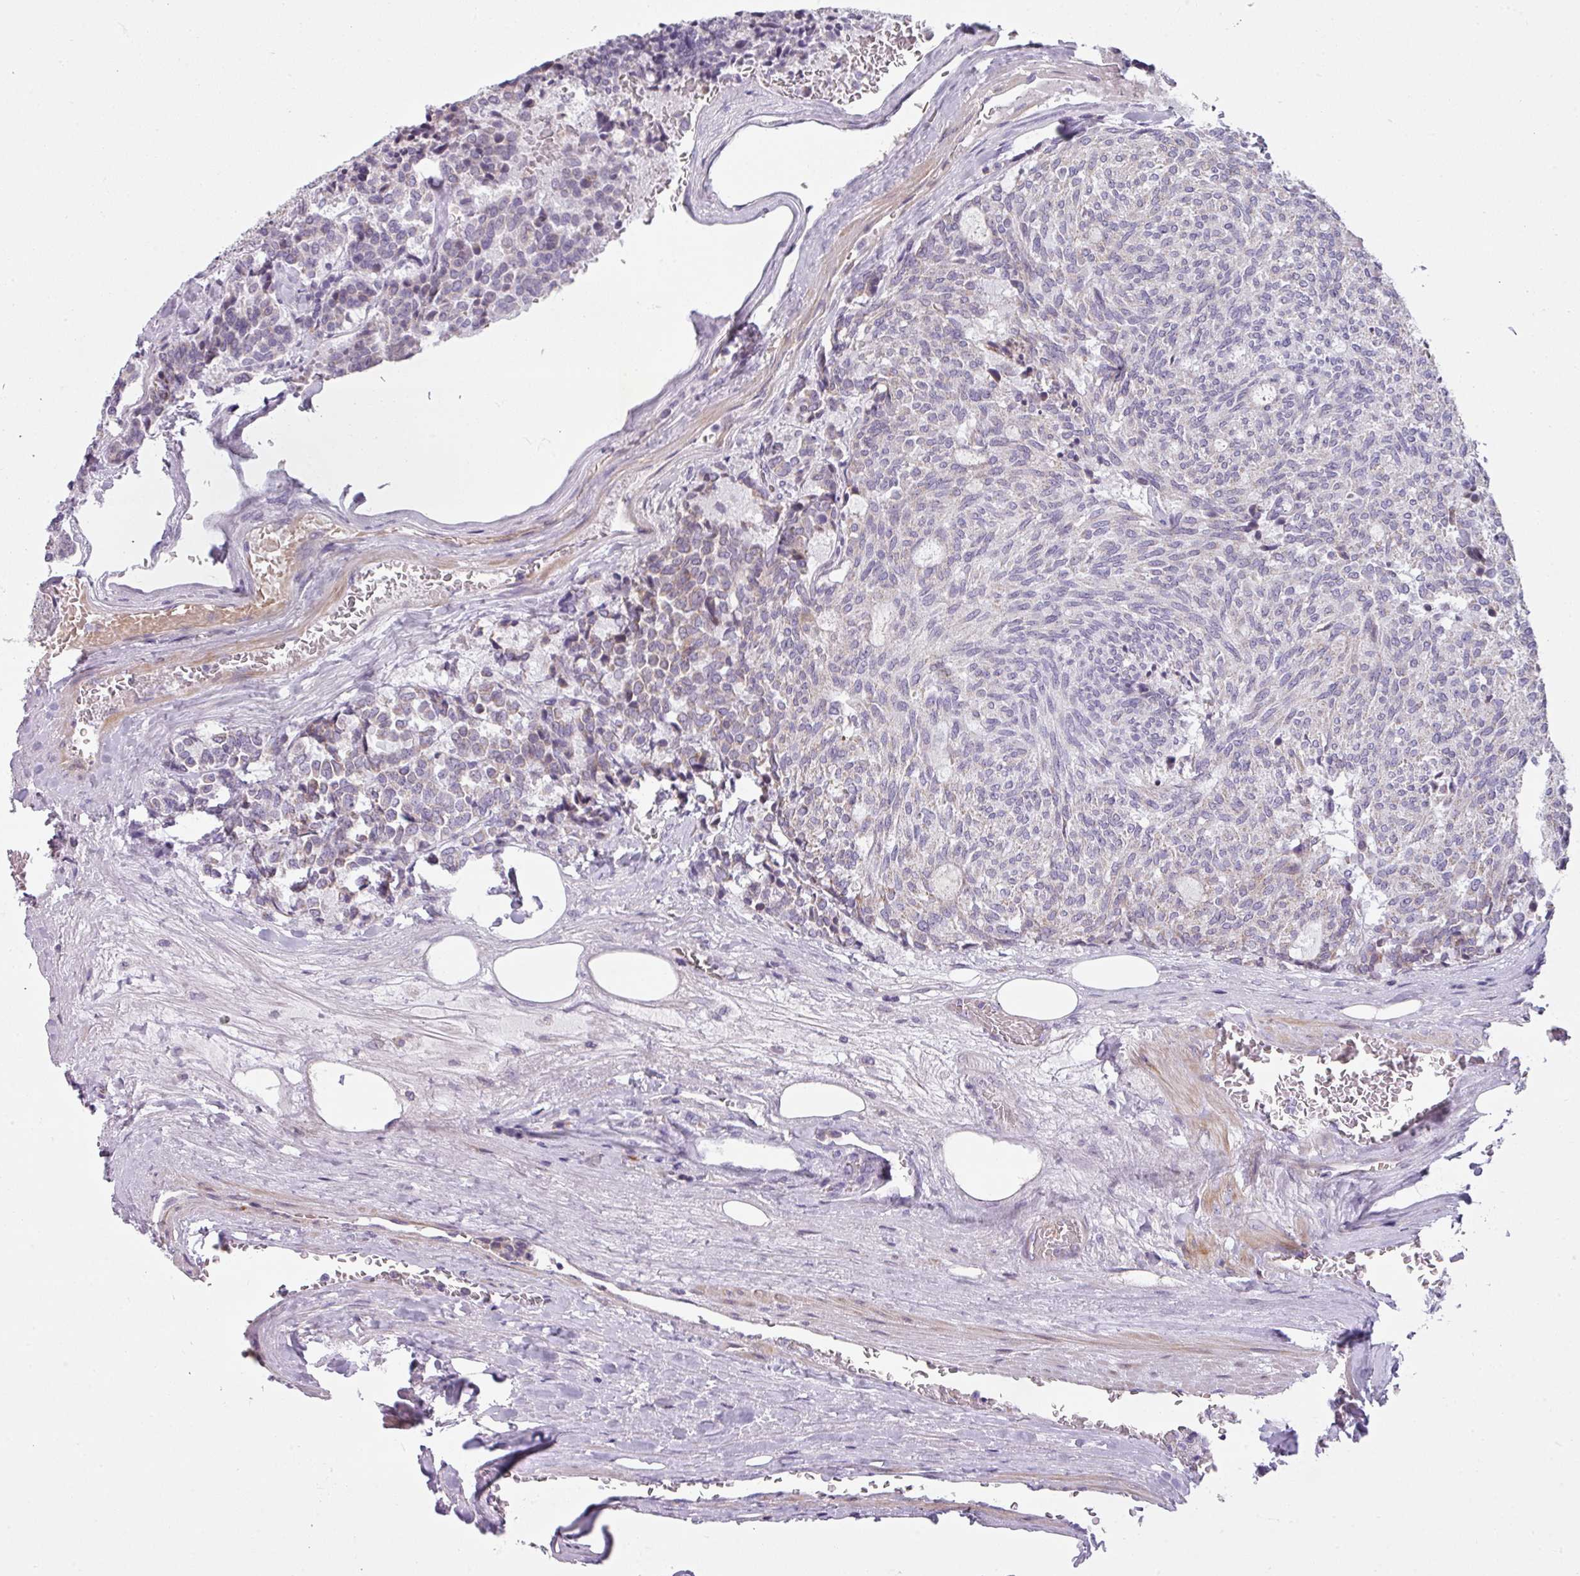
{"staining": {"intensity": "negative", "quantity": "none", "location": "none"}, "tissue": "carcinoid", "cell_type": "Tumor cells", "image_type": "cancer", "snomed": [{"axis": "morphology", "description": "Carcinoid, malignant, NOS"}, {"axis": "topography", "description": "Pancreas"}], "caption": "Tumor cells are negative for brown protein staining in carcinoid.", "gene": "C2orf68", "patient": {"sex": "female", "age": 54}}